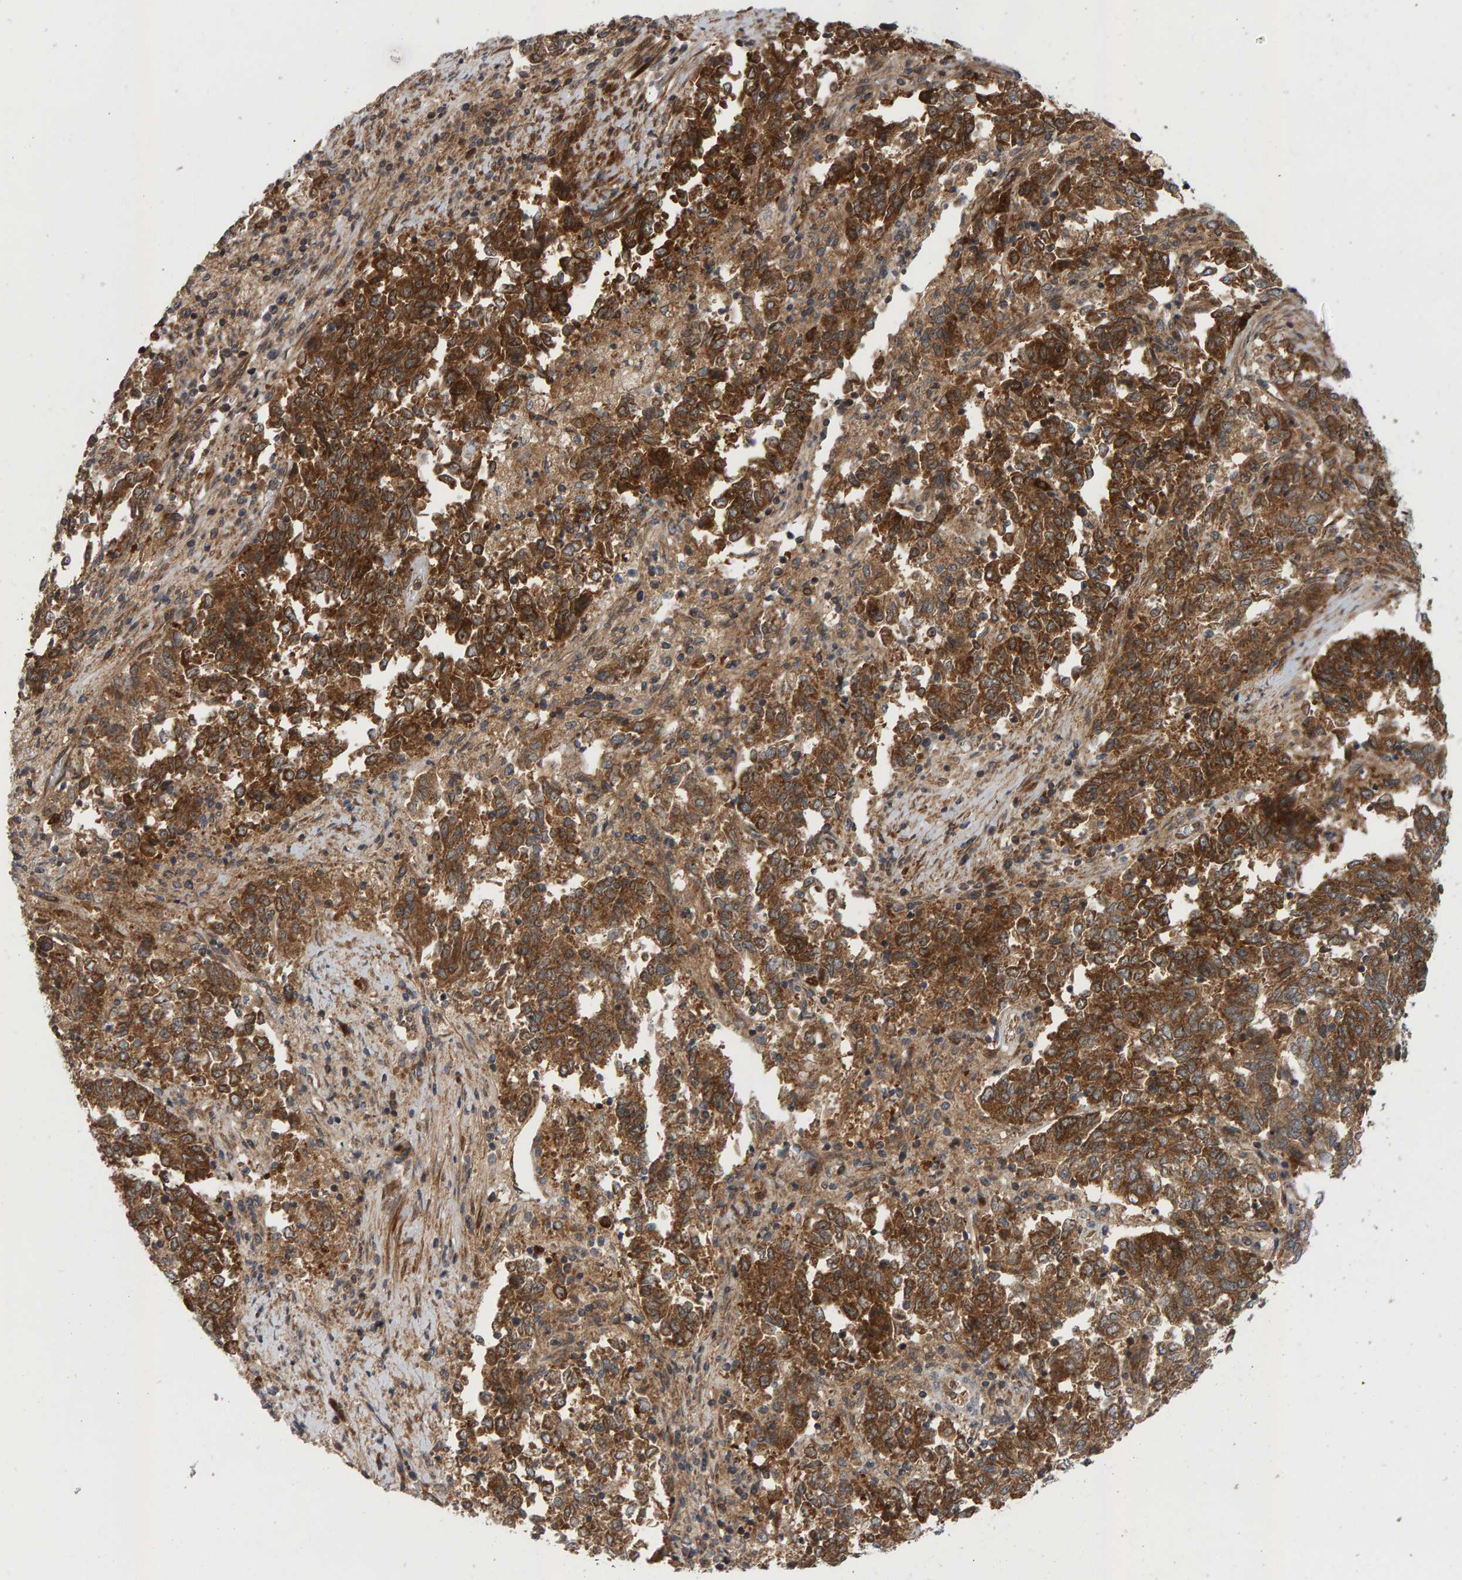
{"staining": {"intensity": "strong", "quantity": ">75%", "location": "cytoplasmic/membranous"}, "tissue": "endometrial cancer", "cell_type": "Tumor cells", "image_type": "cancer", "snomed": [{"axis": "morphology", "description": "Adenocarcinoma, NOS"}, {"axis": "topography", "description": "Endometrium"}], "caption": "Immunohistochemistry micrograph of neoplastic tissue: endometrial cancer (adenocarcinoma) stained using immunohistochemistry (IHC) reveals high levels of strong protein expression localized specifically in the cytoplasmic/membranous of tumor cells, appearing as a cytoplasmic/membranous brown color.", "gene": "BAHCC1", "patient": {"sex": "female", "age": 80}}